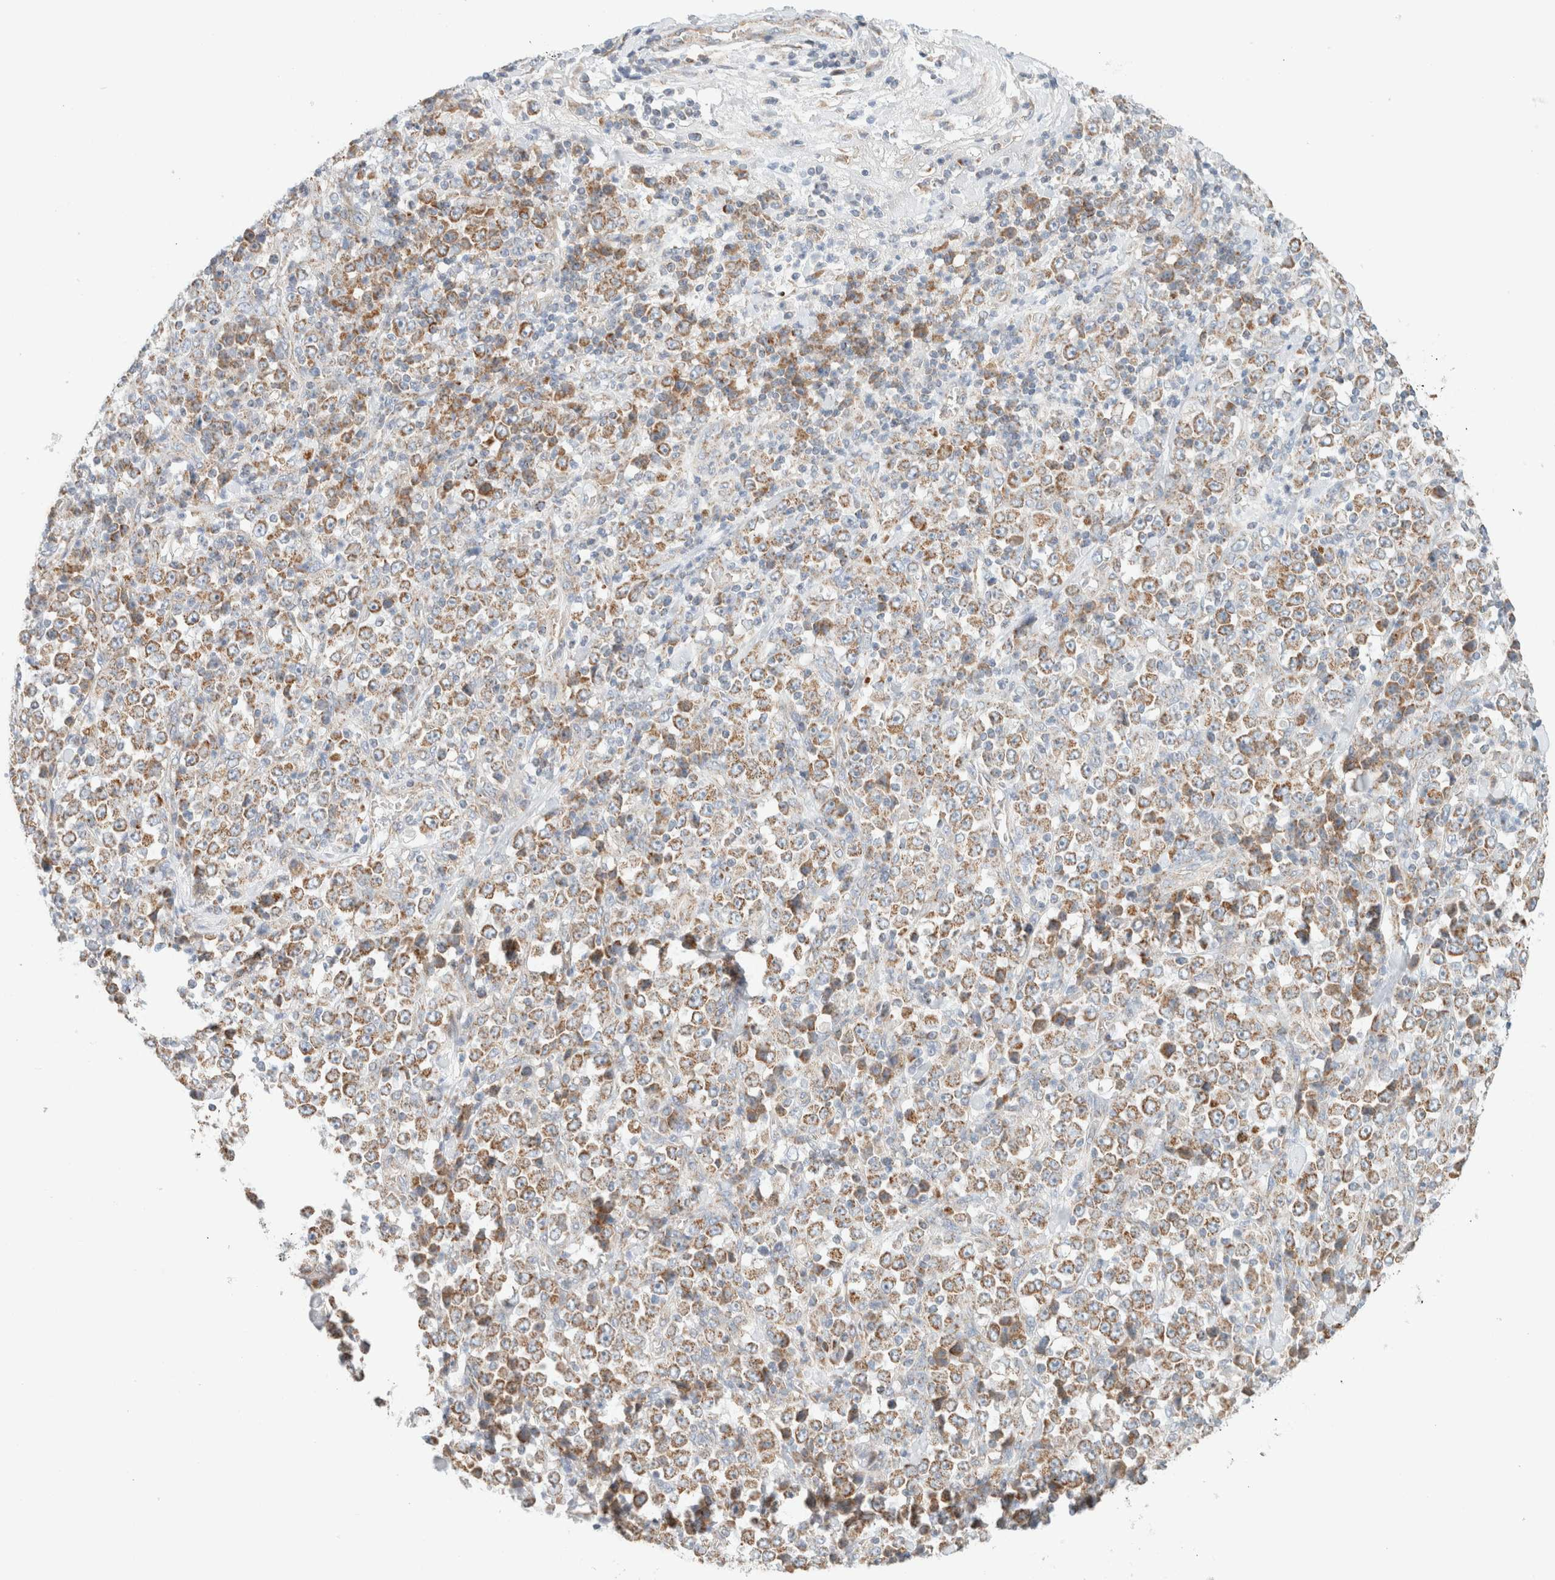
{"staining": {"intensity": "moderate", "quantity": ">75%", "location": "cytoplasmic/membranous"}, "tissue": "stomach cancer", "cell_type": "Tumor cells", "image_type": "cancer", "snomed": [{"axis": "morphology", "description": "Normal tissue, NOS"}, {"axis": "morphology", "description": "Adenocarcinoma, NOS"}, {"axis": "topography", "description": "Stomach, upper"}, {"axis": "topography", "description": "Stomach"}], "caption": "Tumor cells display moderate cytoplasmic/membranous staining in about >75% of cells in stomach cancer.", "gene": "MRM3", "patient": {"sex": "male", "age": 59}}